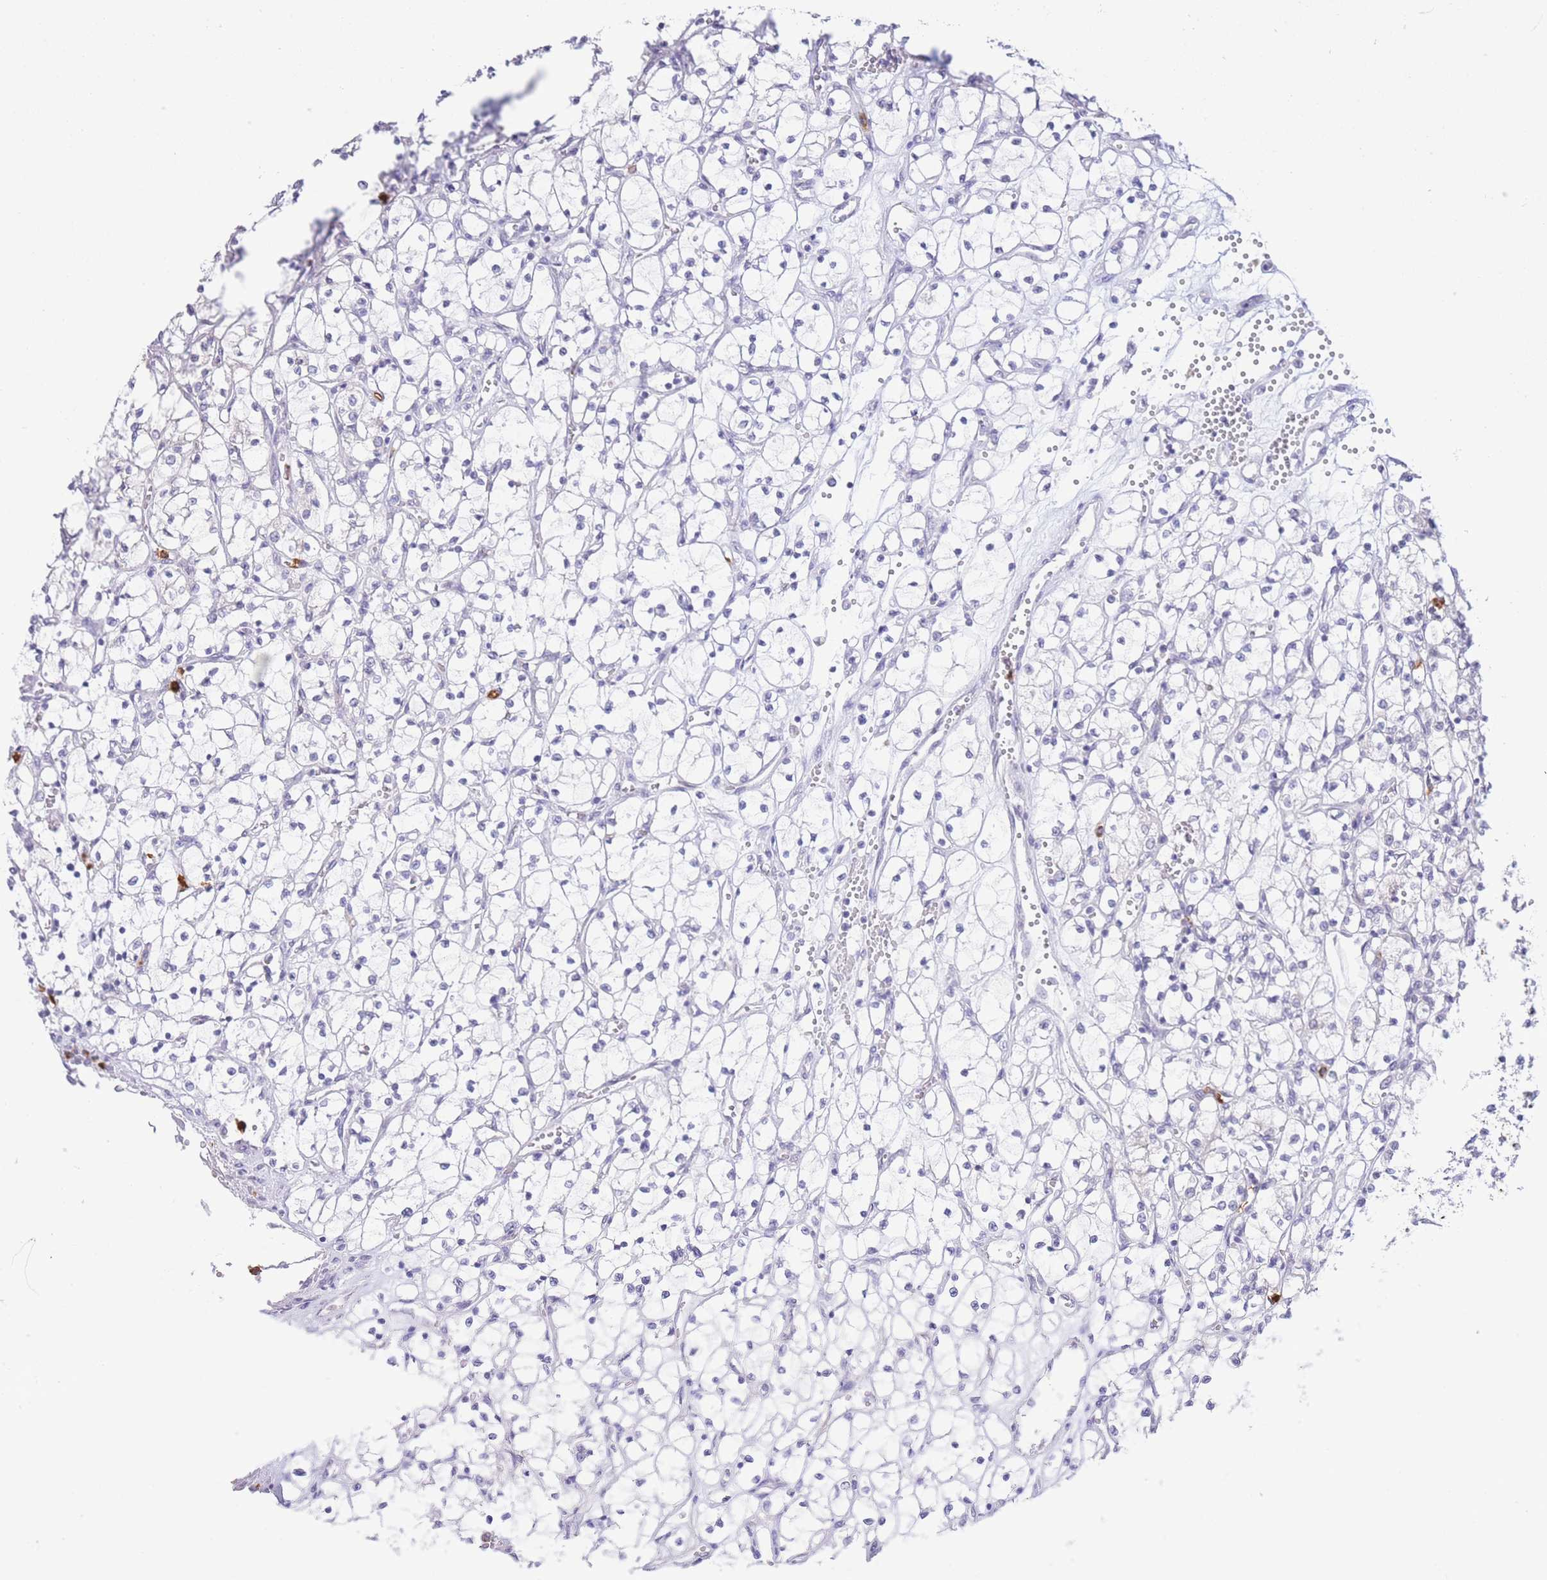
{"staining": {"intensity": "negative", "quantity": "none", "location": "none"}, "tissue": "renal cancer", "cell_type": "Tumor cells", "image_type": "cancer", "snomed": [{"axis": "morphology", "description": "Adenocarcinoma, NOS"}, {"axis": "topography", "description": "Kidney"}], "caption": "The photomicrograph reveals no significant positivity in tumor cells of adenocarcinoma (renal).", "gene": "LCLAT1", "patient": {"sex": "female", "age": 69}}